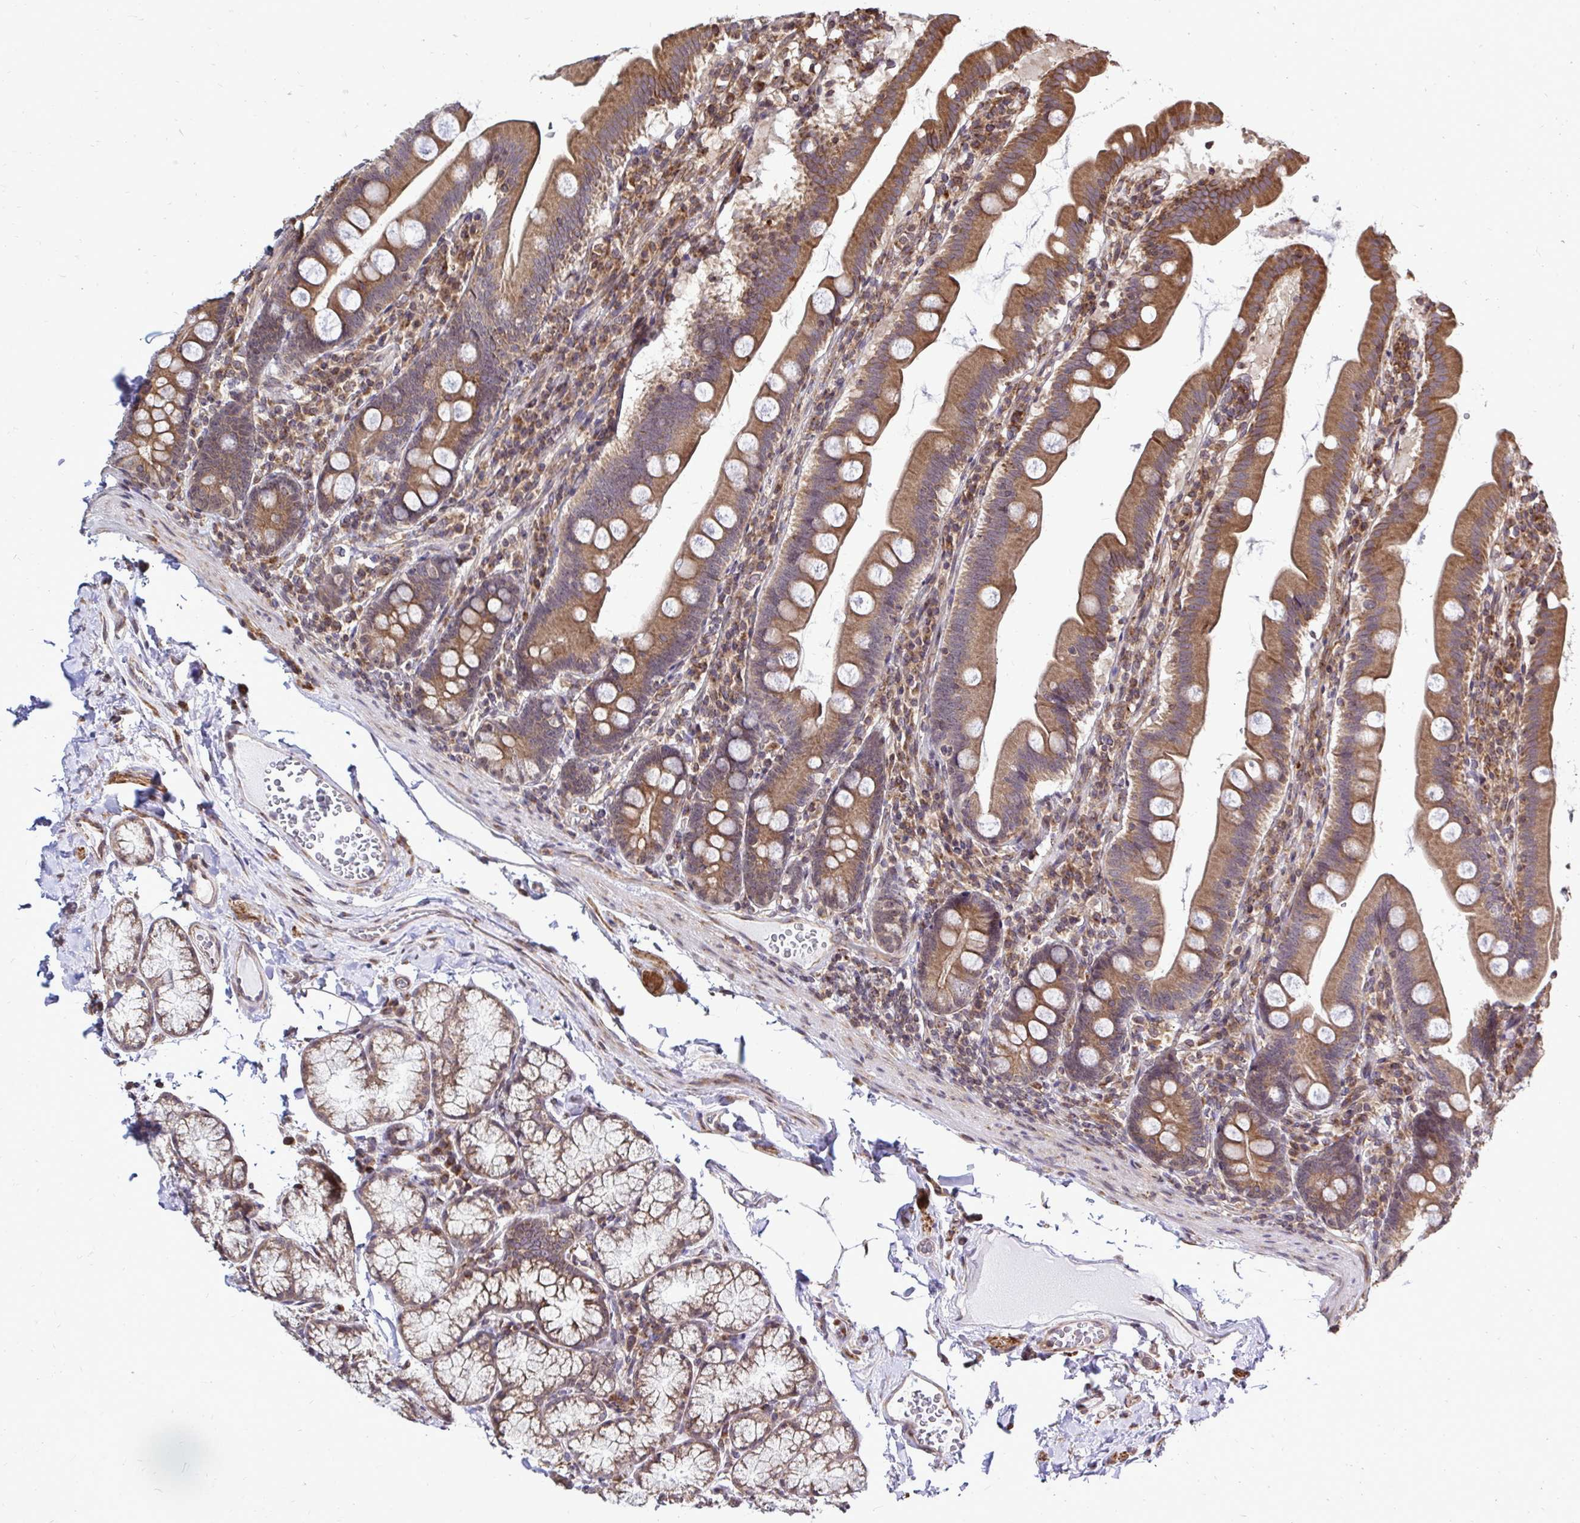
{"staining": {"intensity": "moderate", "quantity": ">75%", "location": "cytoplasmic/membranous"}, "tissue": "duodenum", "cell_type": "Glandular cells", "image_type": "normal", "snomed": [{"axis": "morphology", "description": "Normal tissue, NOS"}, {"axis": "topography", "description": "Duodenum"}], "caption": "The histopathology image reveals immunohistochemical staining of unremarkable duodenum. There is moderate cytoplasmic/membranous staining is present in approximately >75% of glandular cells.", "gene": "FMR1", "patient": {"sex": "female", "age": 67}}